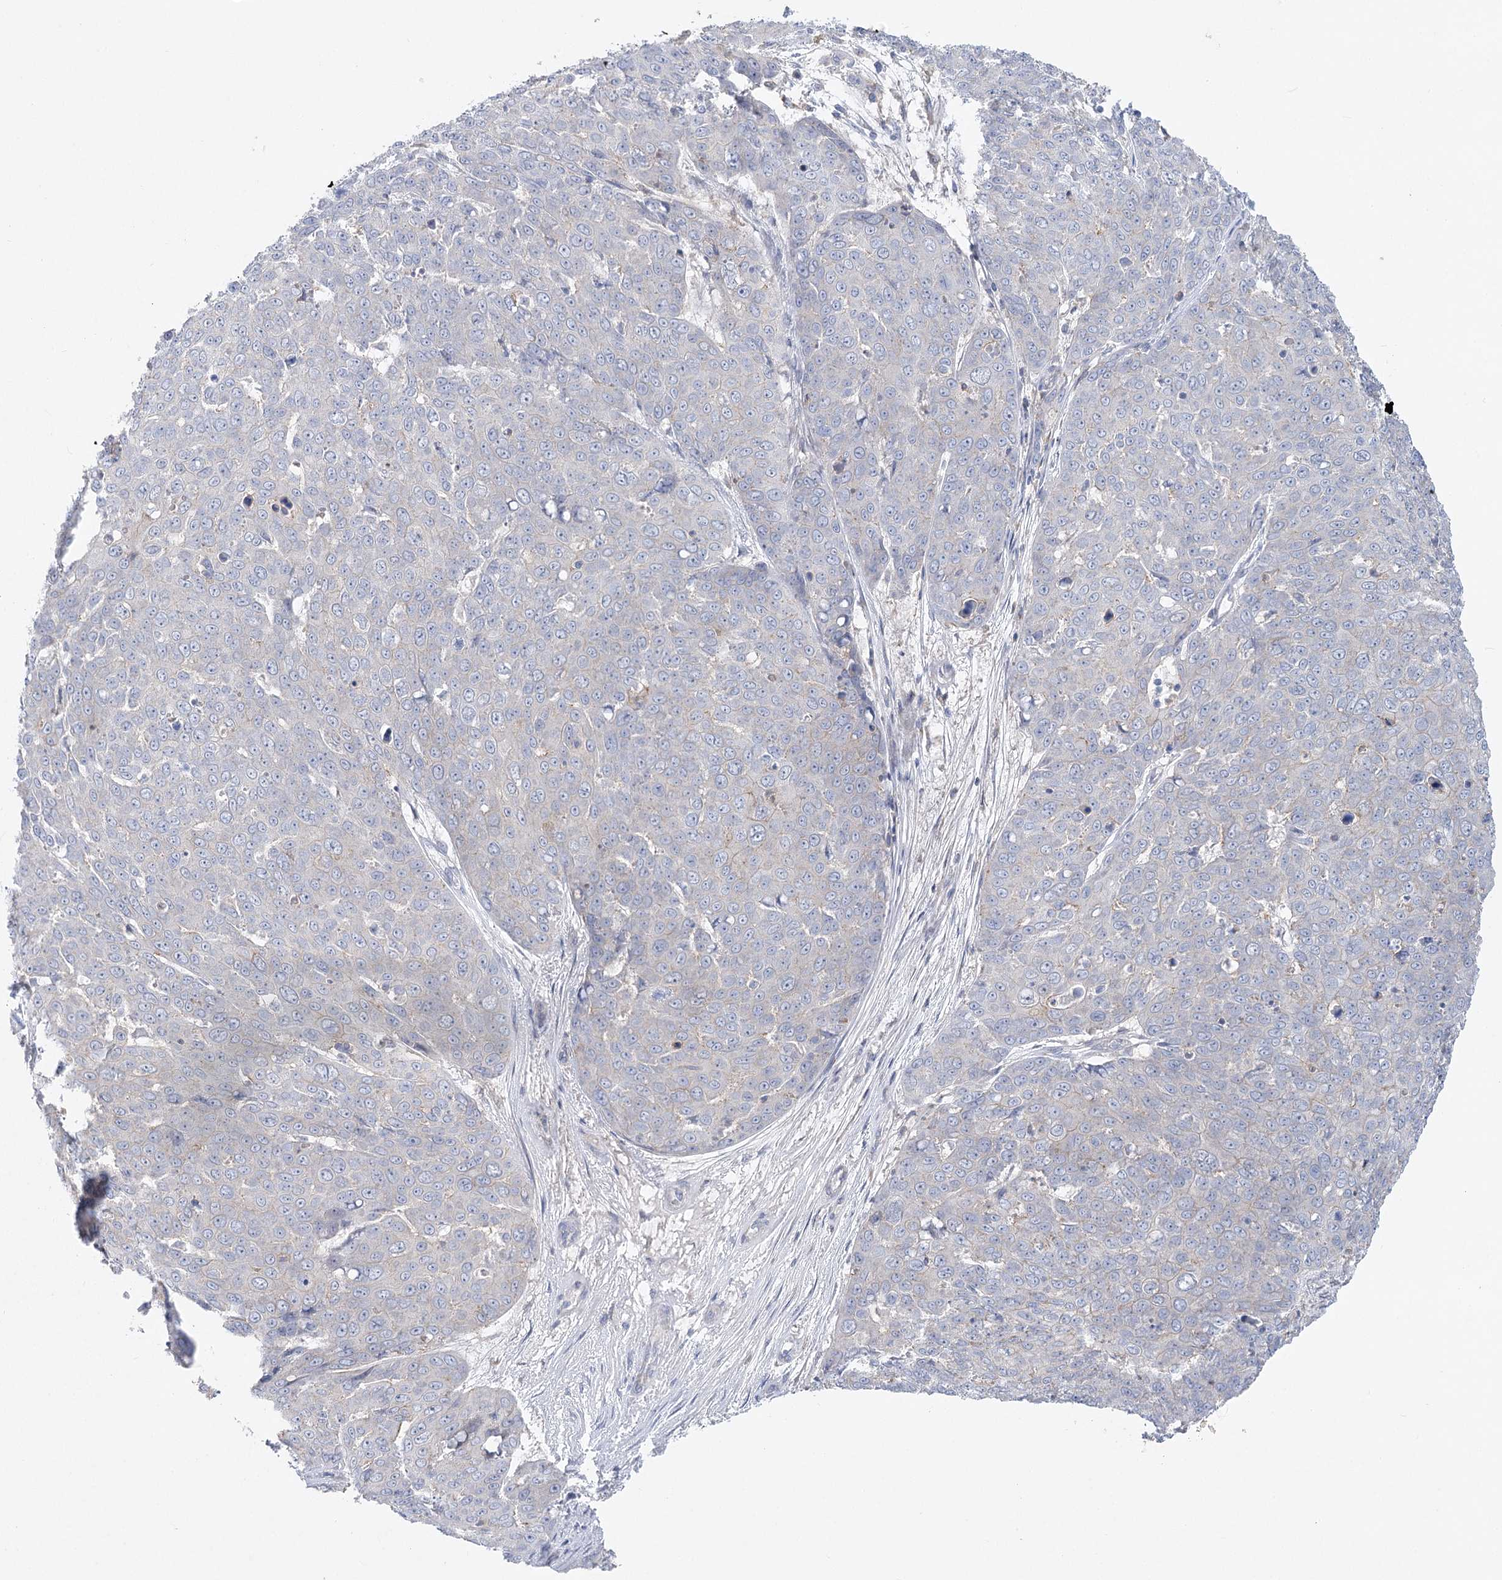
{"staining": {"intensity": "negative", "quantity": "none", "location": "none"}, "tissue": "skin cancer", "cell_type": "Tumor cells", "image_type": "cancer", "snomed": [{"axis": "morphology", "description": "Squamous cell carcinoma, NOS"}, {"axis": "topography", "description": "Skin"}], "caption": "DAB (3,3'-diaminobenzidine) immunohistochemical staining of human skin cancer (squamous cell carcinoma) demonstrates no significant positivity in tumor cells.", "gene": "SCN11A", "patient": {"sex": "male", "age": 71}}